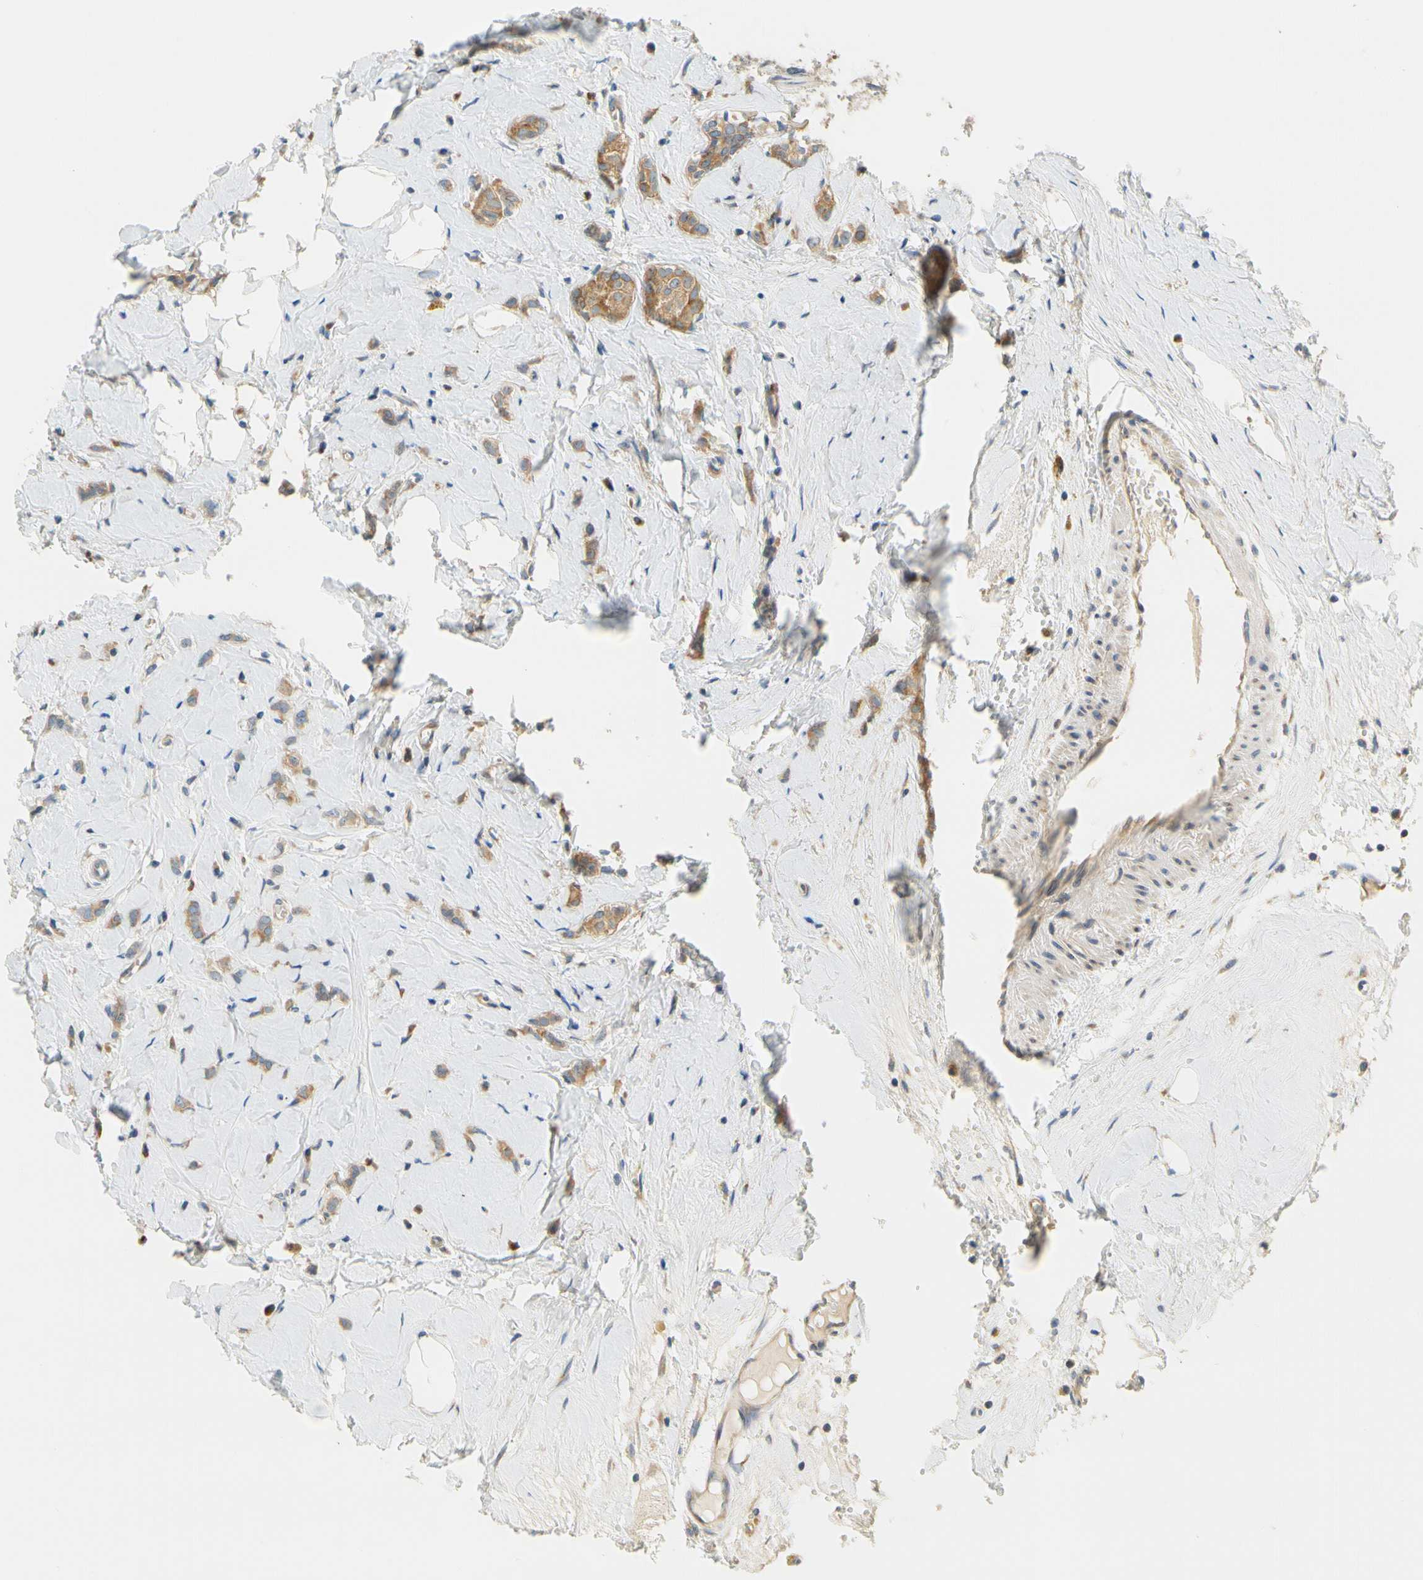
{"staining": {"intensity": "moderate", "quantity": ">75%", "location": "cytoplasmic/membranous"}, "tissue": "breast cancer", "cell_type": "Tumor cells", "image_type": "cancer", "snomed": [{"axis": "morphology", "description": "Lobular carcinoma"}, {"axis": "topography", "description": "Breast"}], "caption": "This image shows immunohistochemistry (IHC) staining of human breast cancer, with medium moderate cytoplasmic/membranous positivity in about >75% of tumor cells.", "gene": "LRRC47", "patient": {"sex": "female", "age": 60}}